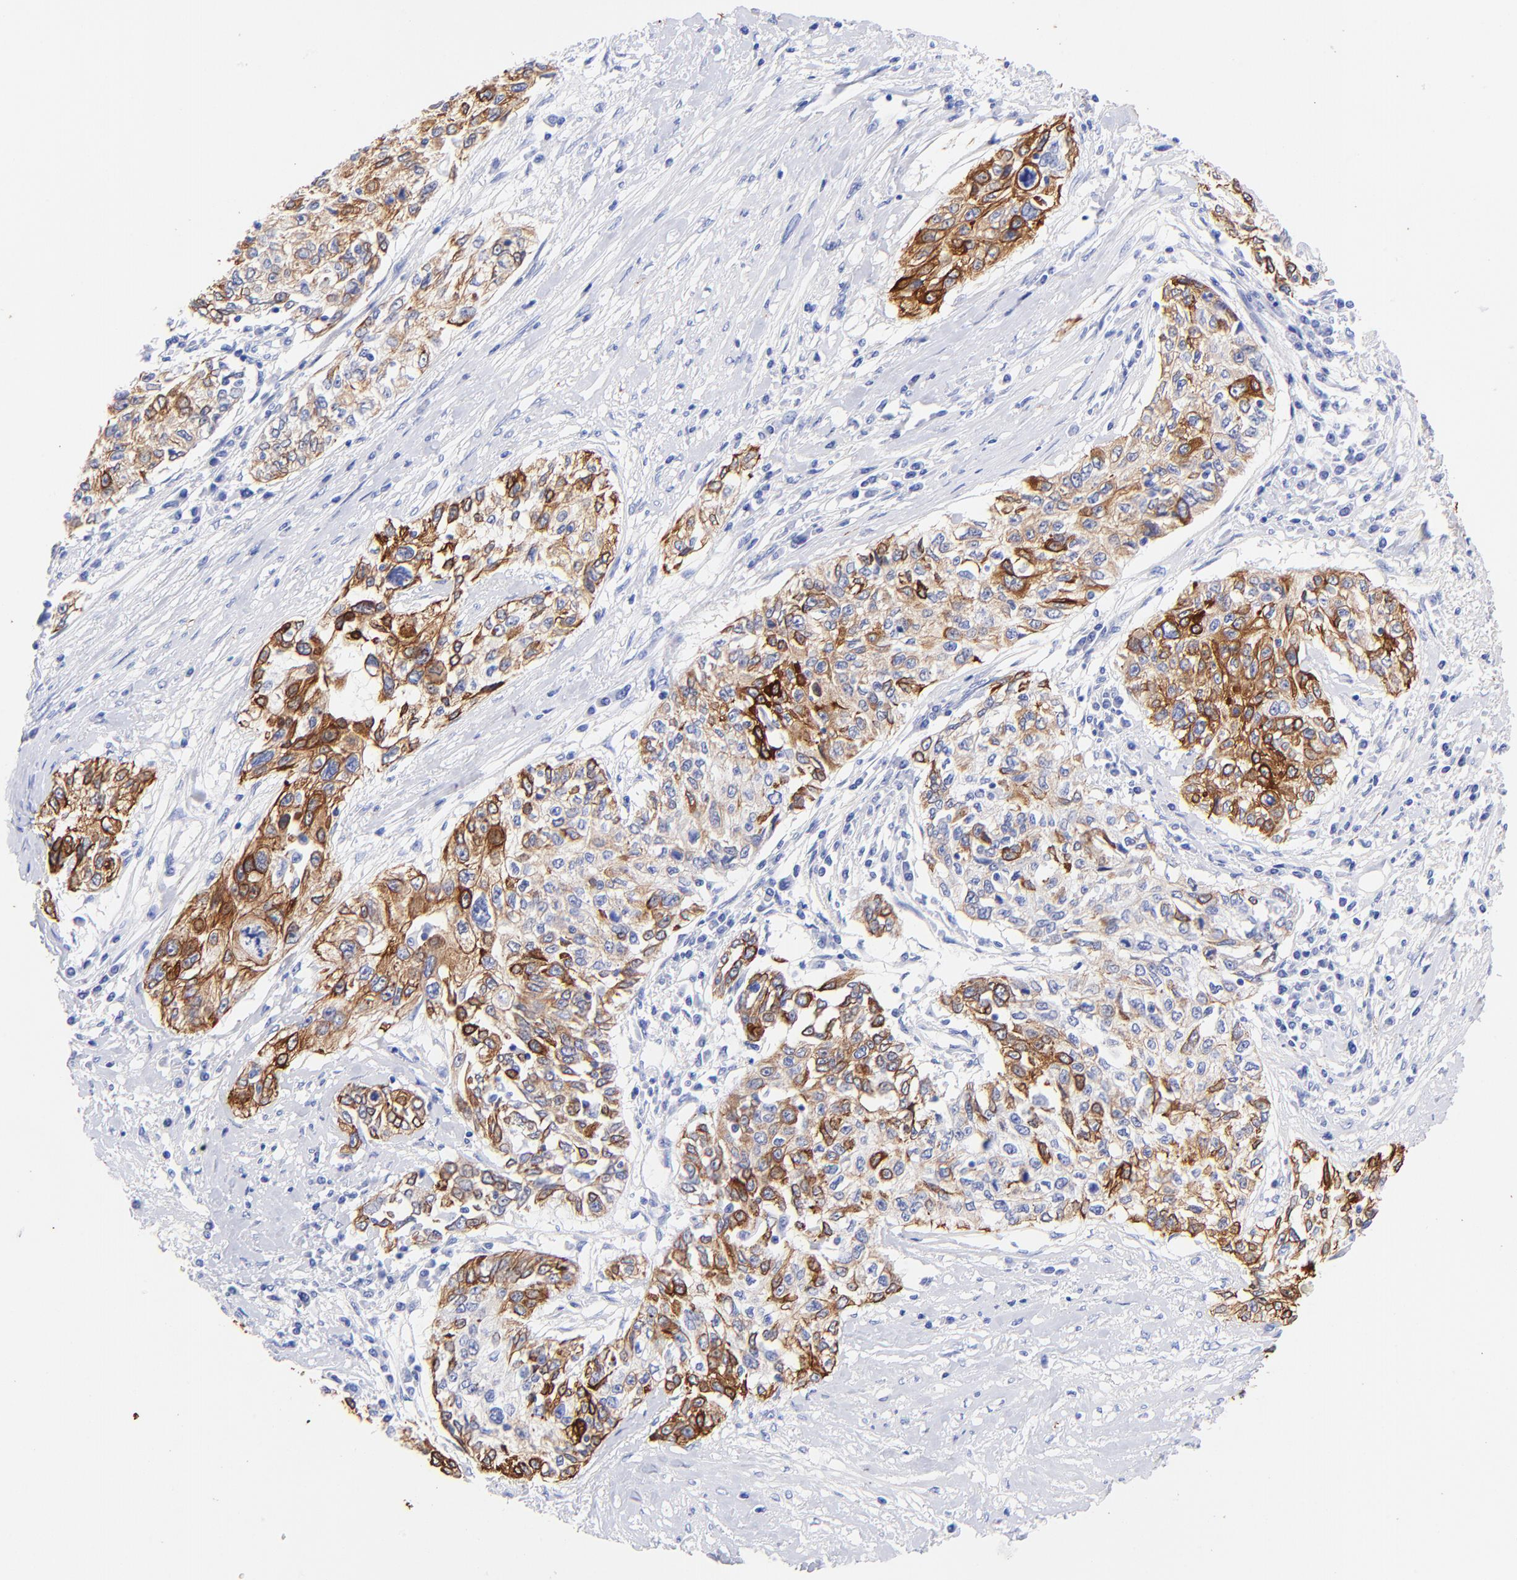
{"staining": {"intensity": "strong", "quantity": ">75%", "location": "cytoplasmic/membranous"}, "tissue": "cervical cancer", "cell_type": "Tumor cells", "image_type": "cancer", "snomed": [{"axis": "morphology", "description": "Squamous cell carcinoma, NOS"}, {"axis": "topography", "description": "Cervix"}], "caption": "Immunohistochemistry (IHC) (DAB (3,3'-diaminobenzidine)) staining of squamous cell carcinoma (cervical) demonstrates strong cytoplasmic/membranous protein staining in approximately >75% of tumor cells.", "gene": "KRT19", "patient": {"sex": "female", "age": 57}}